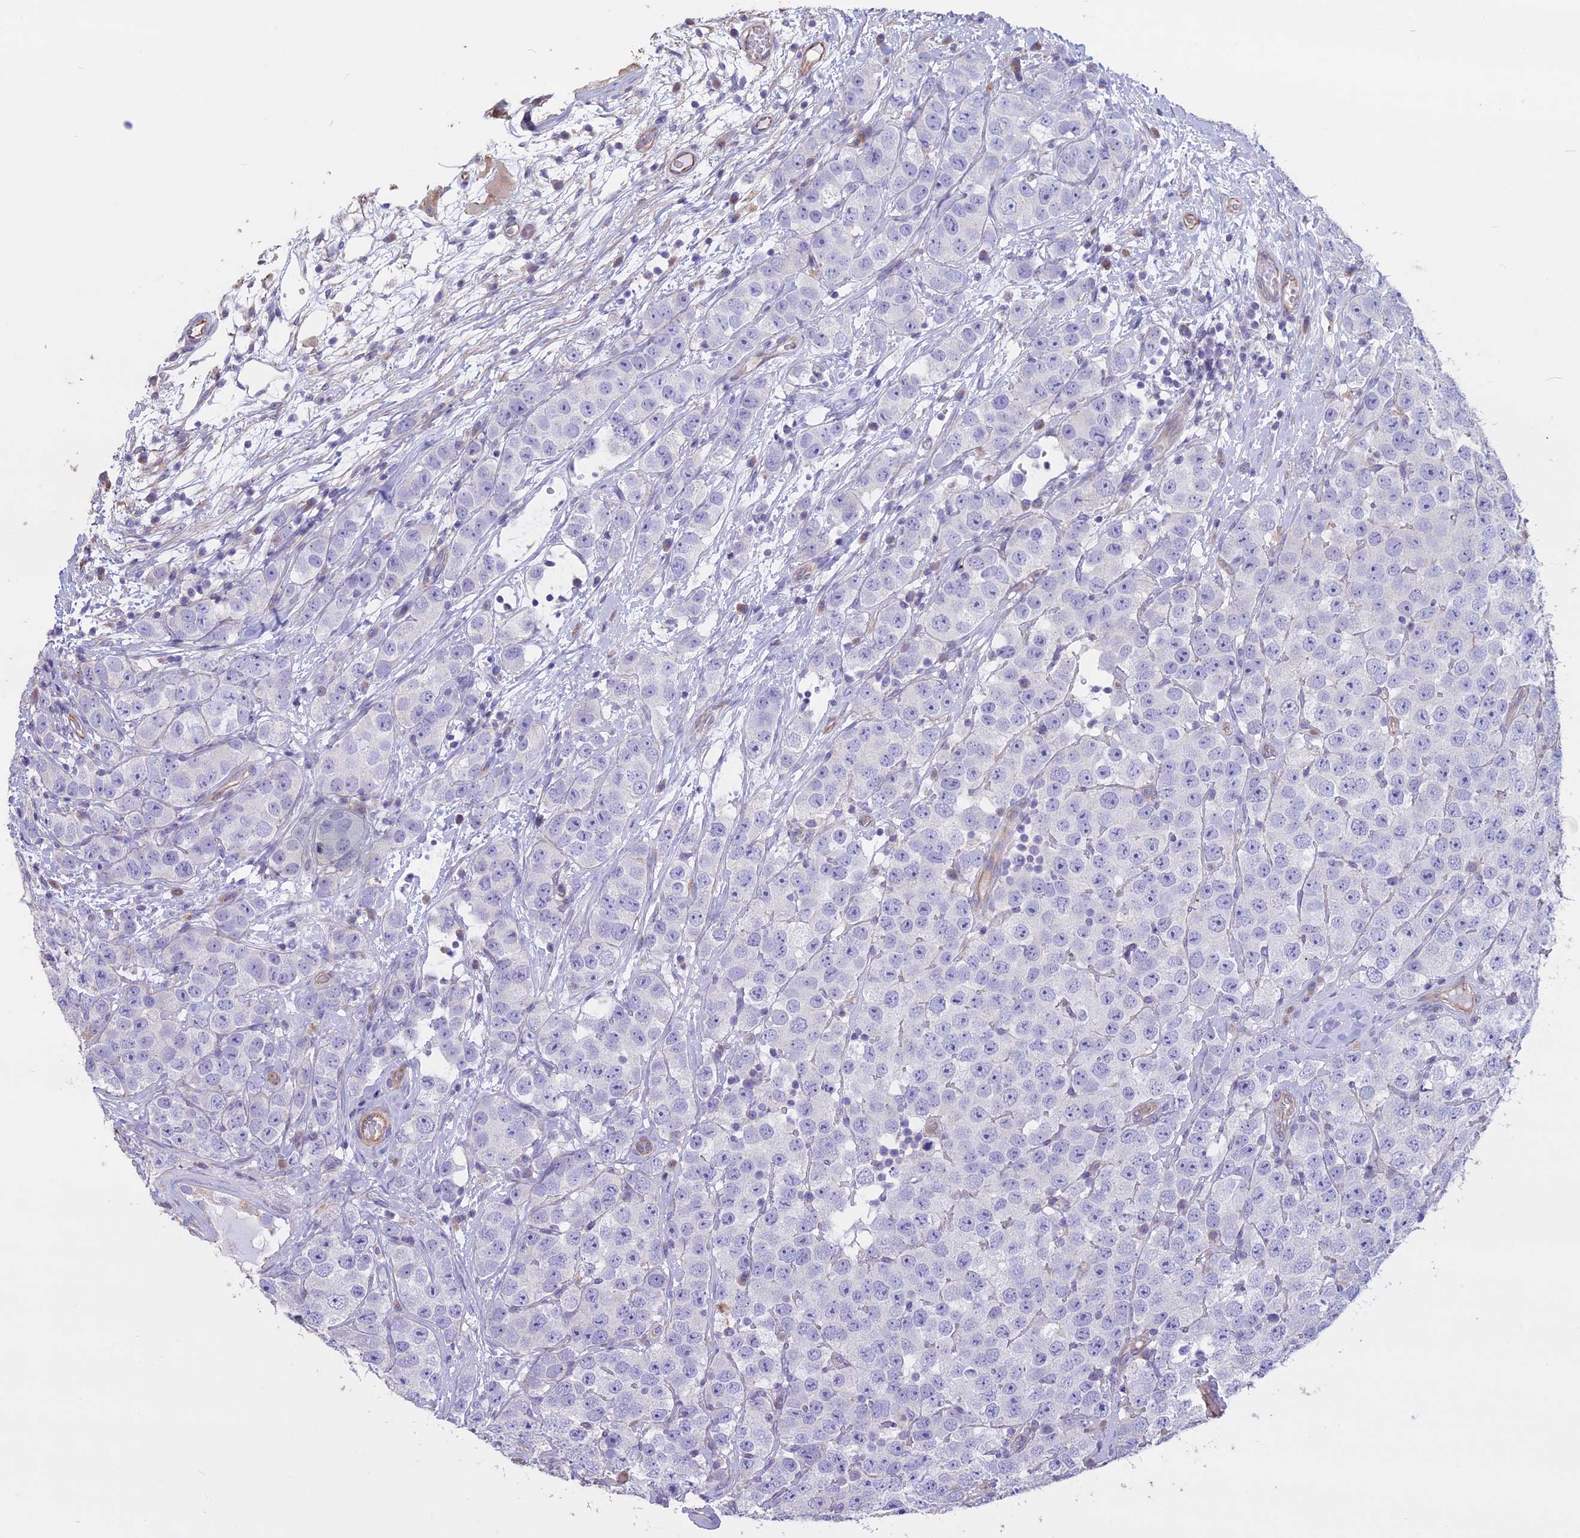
{"staining": {"intensity": "negative", "quantity": "none", "location": "none"}, "tissue": "testis cancer", "cell_type": "Tumor cells", "image_type": "cancer", "snomed": [{"axis": "morphology", "description": "Seminoma, NOS"}, {"axis": "topography", "description": "Testis"}], "caption": "There is no significant positivity in tumor cells of seminoma (testis).", "gene": "CCDC148", "patient": {"sex": "male", "age": 28}}